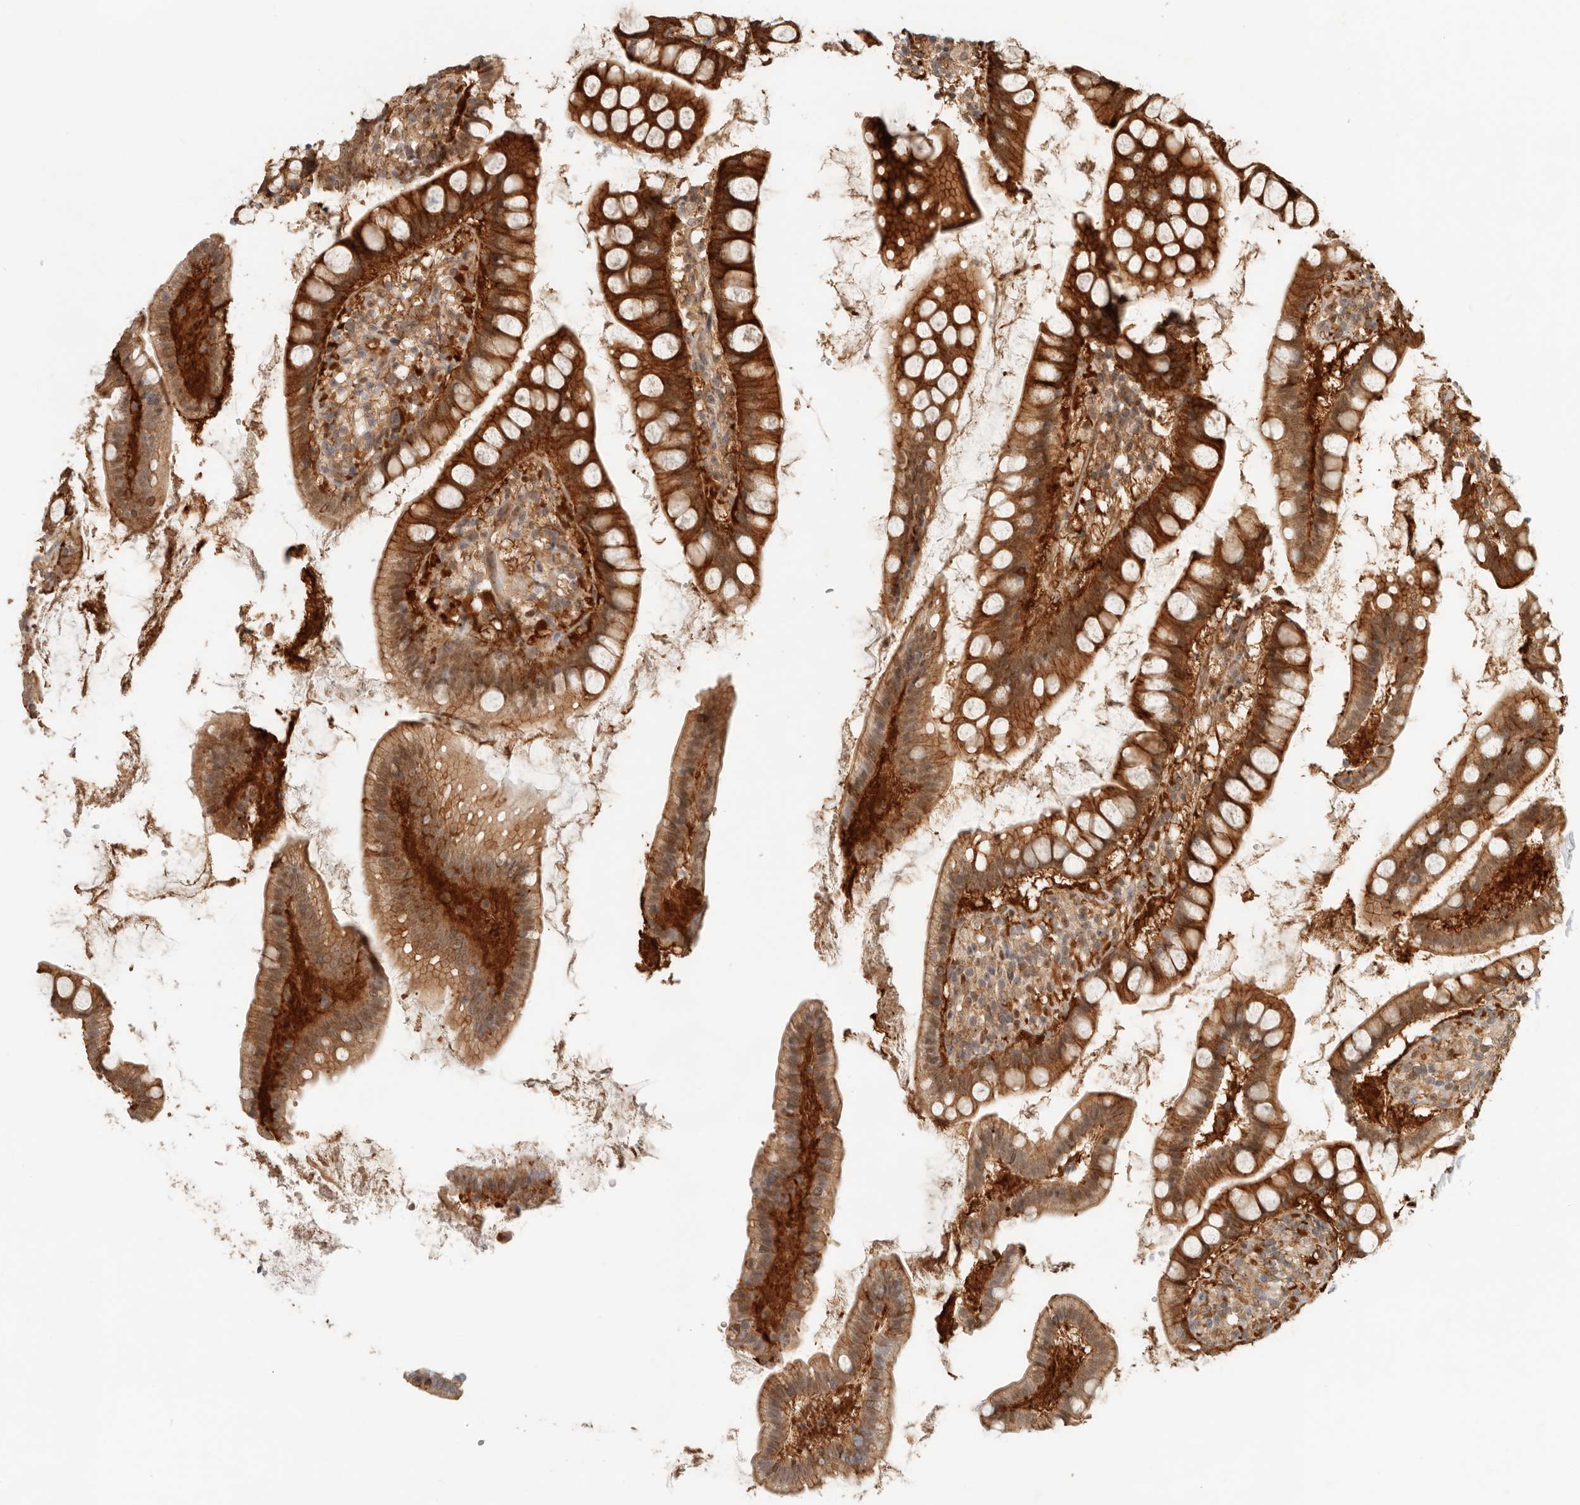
{"staining": {"intensity": "strong", "quantity": ">75%", "location": "cytoplasmic/membranous,nuclear"}, "tissue": "small intestine", "cell_type": "Glandular cells", "image_type": "normal", "snomed": [{"axis": "morphology", "description": "Normal tissue, NOS"}, {"axis": "topography", "description": "Small intestine"}], "caption": "Small intestine stained with DAB immunohistochemistry reveals high levels of strong cytoplasmic/membranous,nuclear staining in approximately >75% of glandular cells. The protein is shown in brown color, while the nuclei are stained blue.", "gene": "HEXD", "patient": {"sex": "female", "age": 84}}